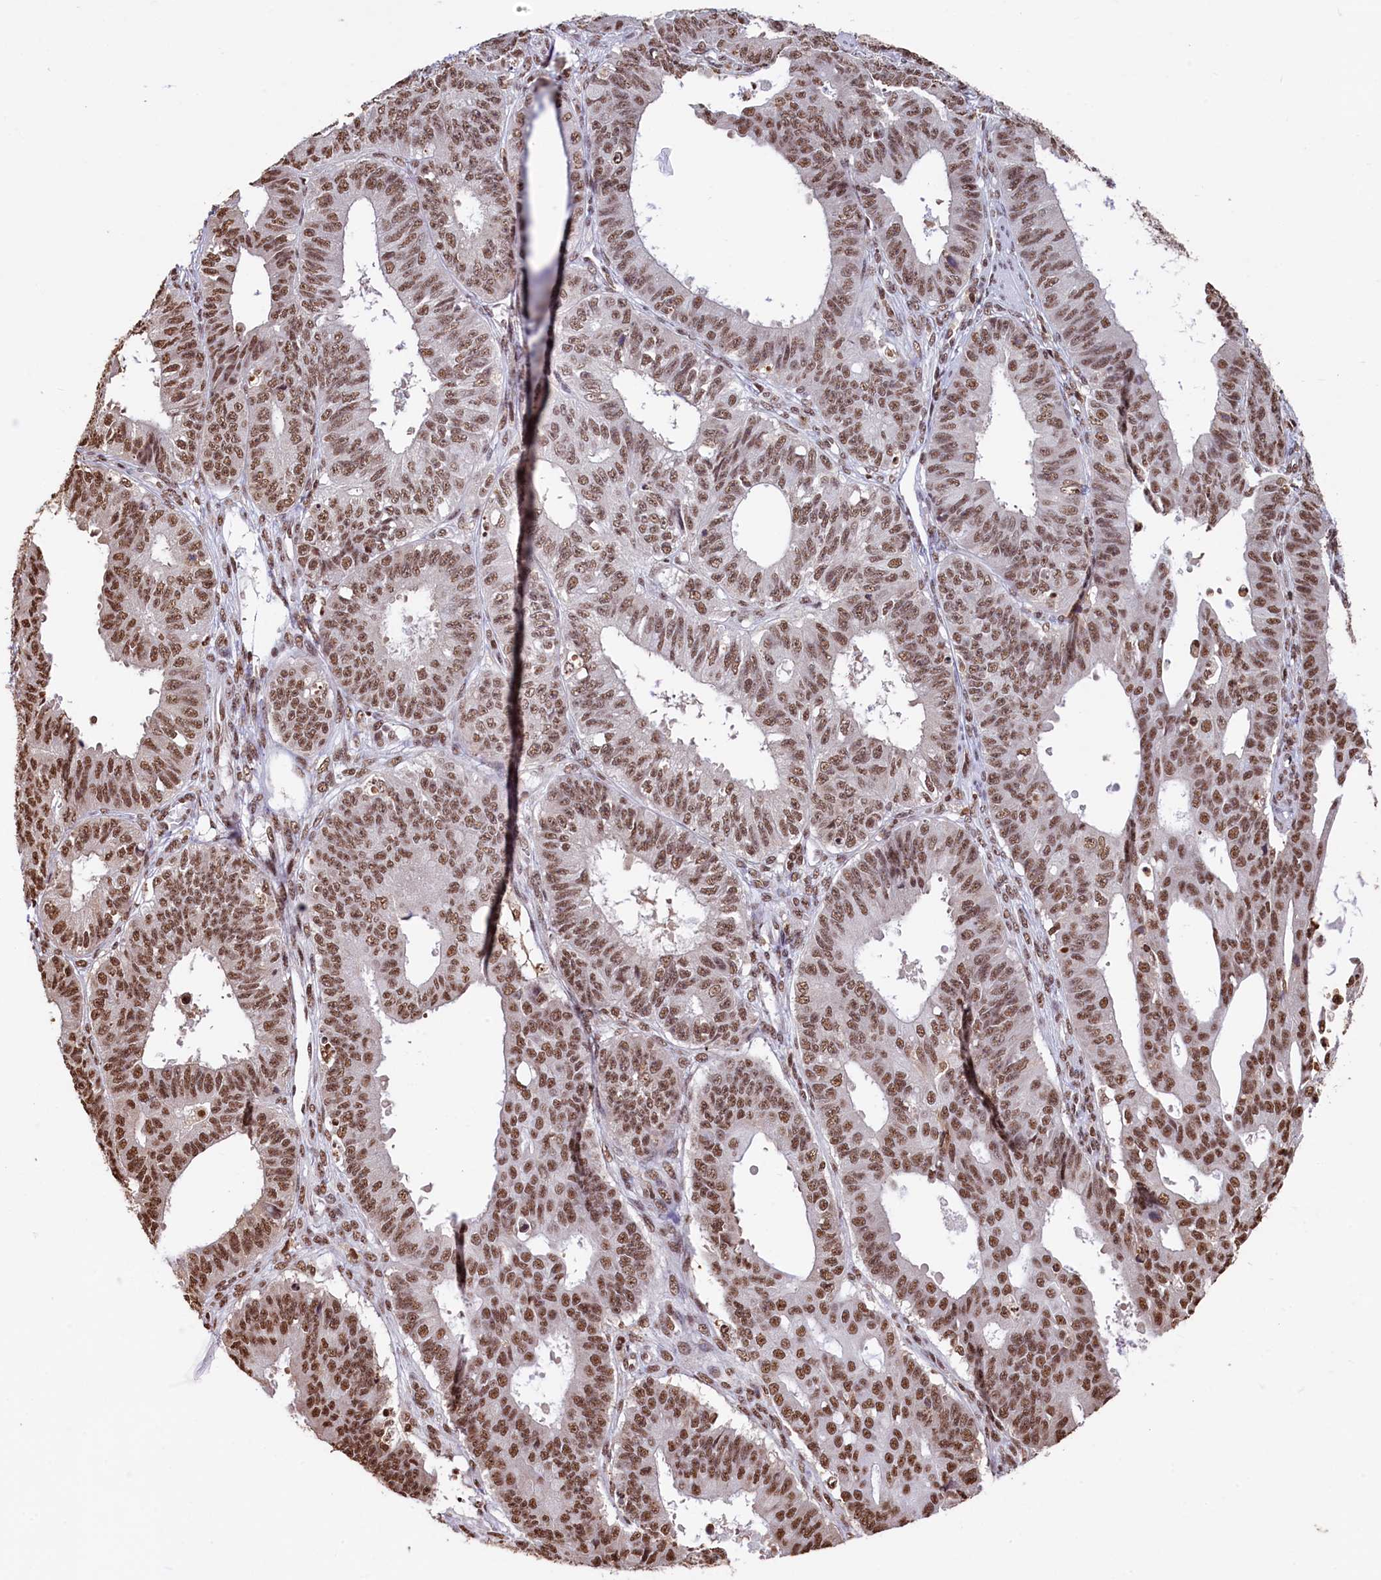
{"staining": {"intensity": "moderate", "quantity": ">75%", "location": "nuclear"}, "tissue": "ovarian cancer", "cell_type": "Tumor cells", "image_type": "cancer", "snomed": [{"axis": "morphology", "description": "Carcinoma, endometroid"}, {"axis": "topography", "description": "Appendix"}, {"axis": "topography", "description": "Ovary"}], "caption": "Moderate nuclear expression is identified in approximately >75% of tumor cells in ovarian cancer.", "gene": "SNRPD2", "patient": {"sex": "female", "age": 42}}